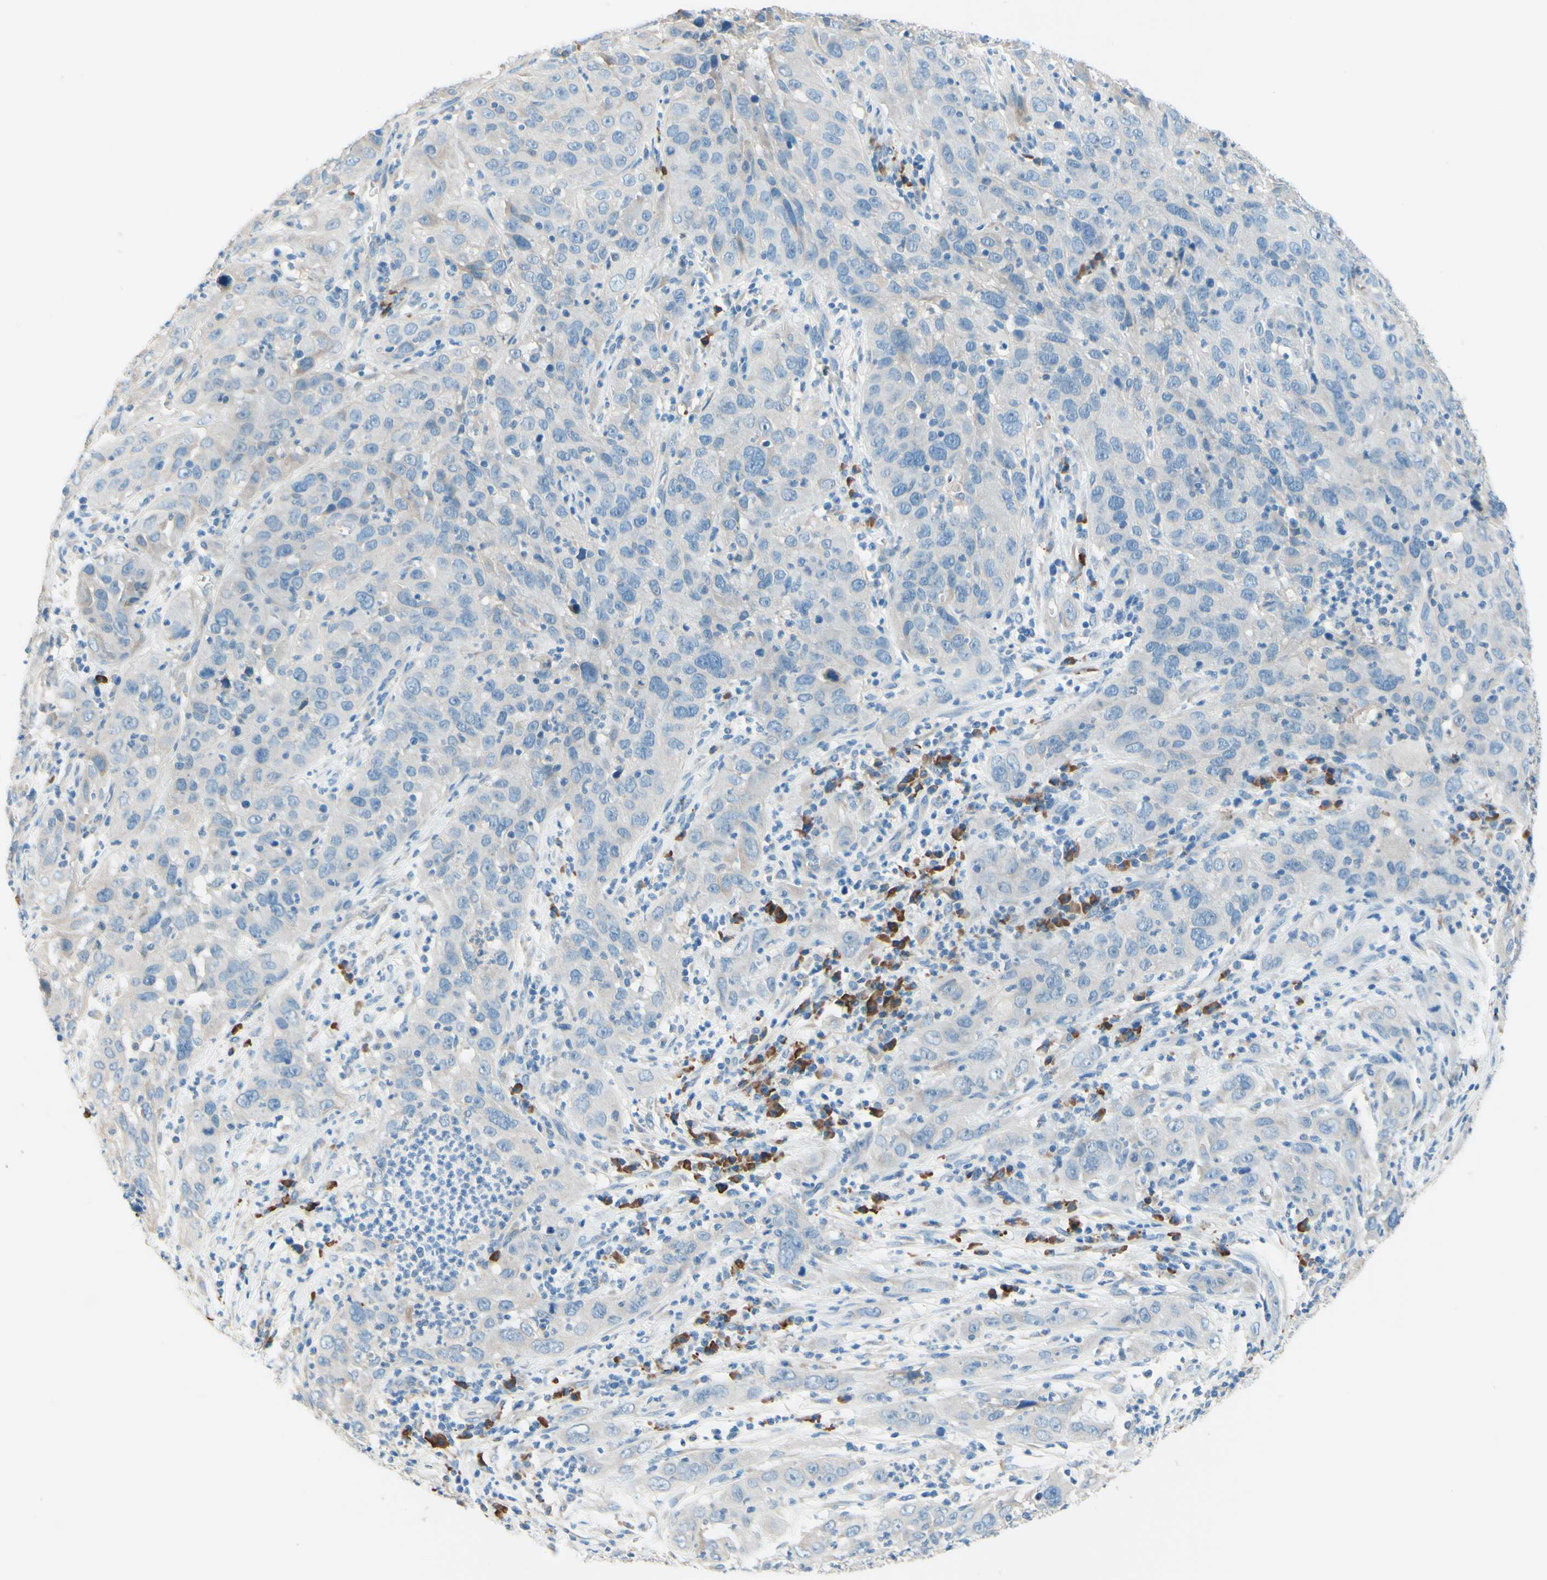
{"staining": {"intensity": "negative", "quantity": "none", "location": "none"}, "tissue": "cervical cancer", "cell_type": "Tumor cells", "image_type": "cancer", "snomed": [{"axis": "morphology", "description": "Squamous cell carcinoma, NOS"}, {"axis": "topography", "description": "Cervix"}], "caption": "The micrograph shows no staining of tumor cells in cervical squamous cell carcinoma.", "gene": "PASD1", "patient": {"sex": "female", "age": 32}}